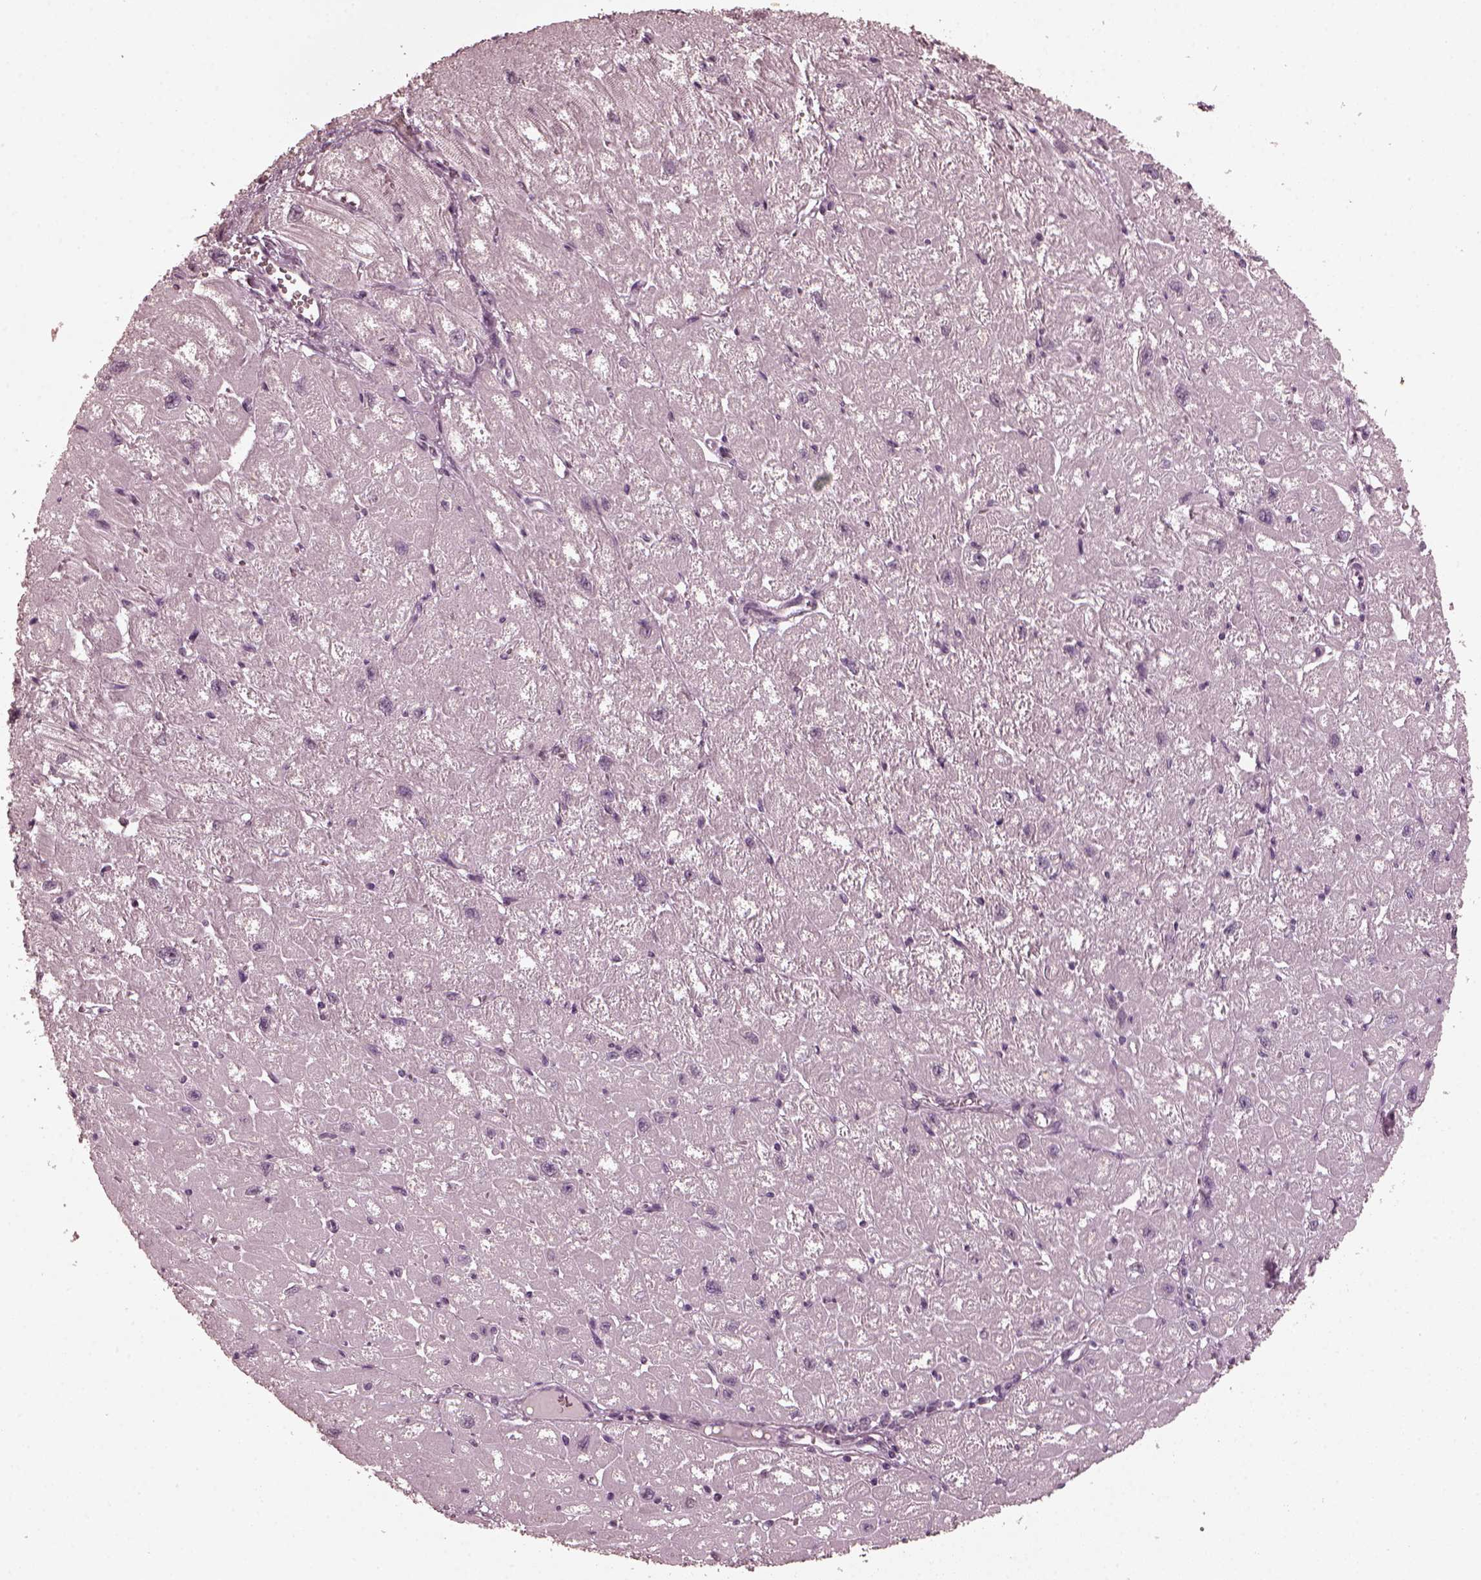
{"staining": {"intensity": "negative", "quantity": "none", "location": "none"}, "tissue": "heart muscle", "cell_type": "Cardiomyocytes", "image_type": "normal", "snomed": [{"axis": "morphology", "description": "Normal tissue, NOS"}, {"axis": "topography", "description": "Heart"}], "caption": "Immunohistochemistry (IHC) of unremarkable heart muscle displays no positivity in cardiomyocytes.", "gene": "RCVRN", "patient": {"sex": "male", "age": 61}}